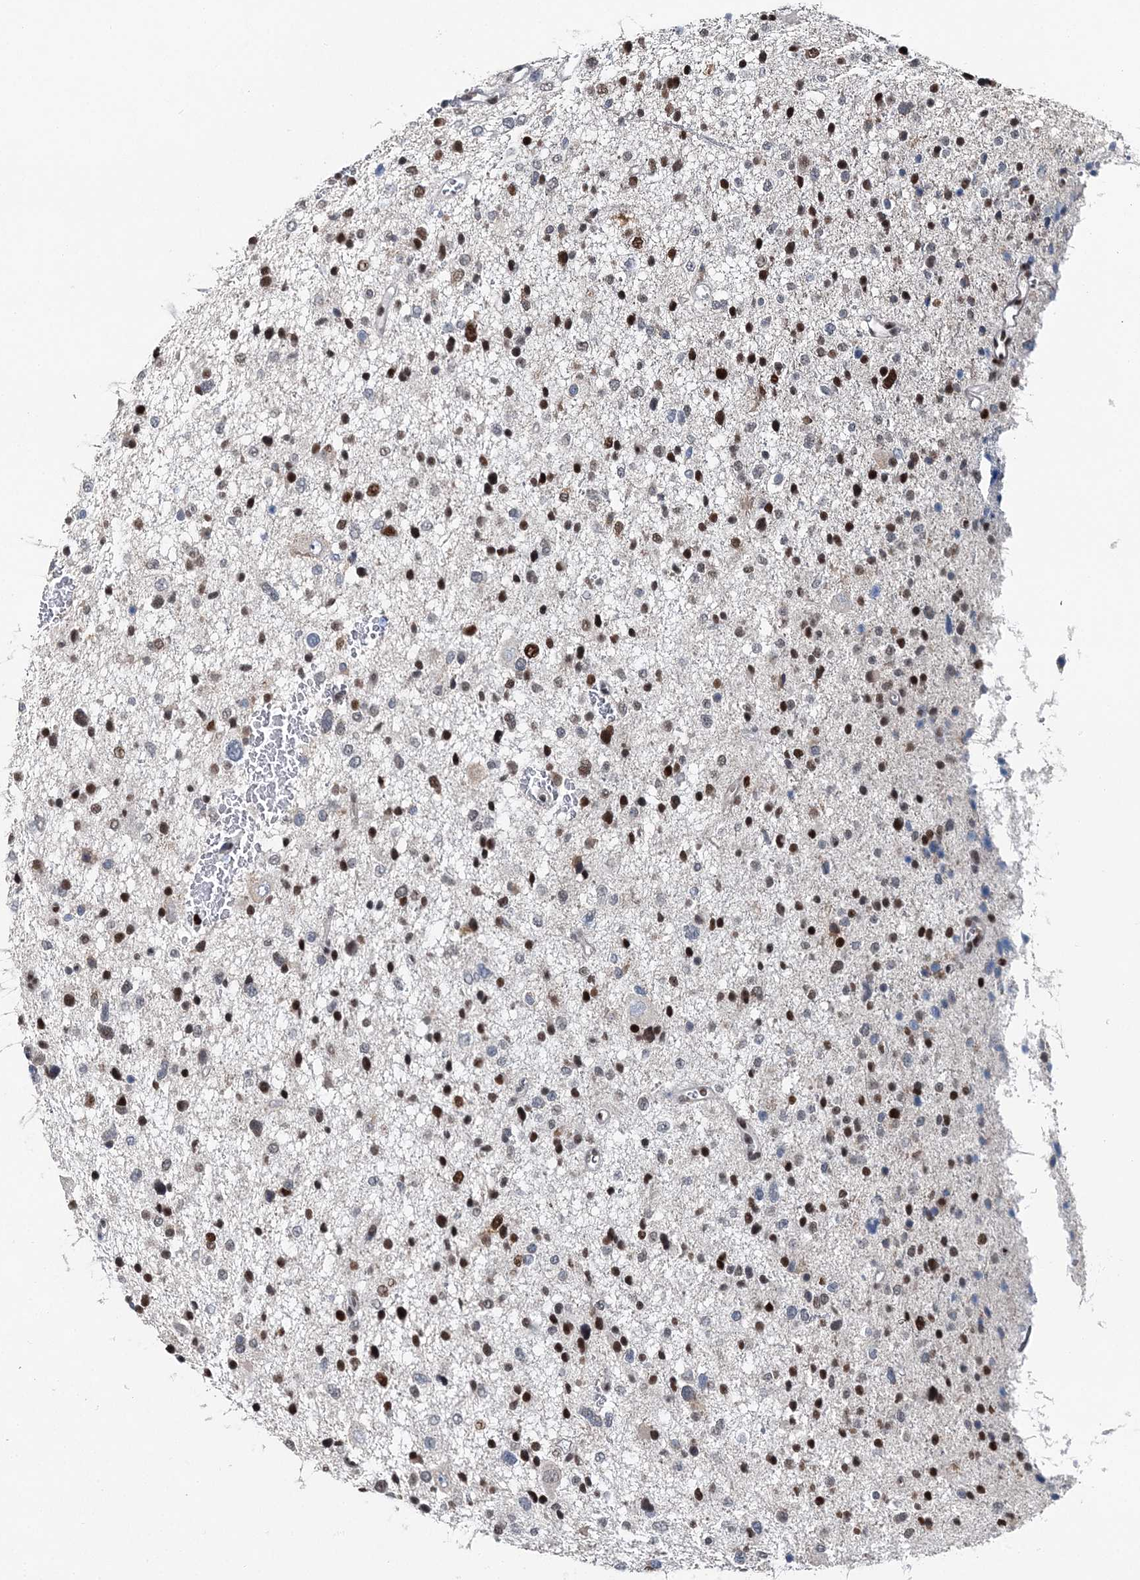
{"staining": {"intensity": "moderate", "quantity": "25%-75%", "location": "nuclear"}, "tissue": "glioma", "cell_type": "Tumor cells", "image_type": "cancer", "snomed": [{"axis": "morphology", "description": "Glioma, malignant, Low grade"}, {"axis": "topography", "description": "Brain"}], "caption": "Immunohistochemistry photomicrograph of neoplastic tissue: human malignant low-grade glioma stained using immunohistochemistry displays medium levels of moderate protein expression localized specifically in the nuclear of tumor cells, appearing as a nuclear brown color.", "gene": "HAT1", "patient": {"sex": "female", "age": 37}}